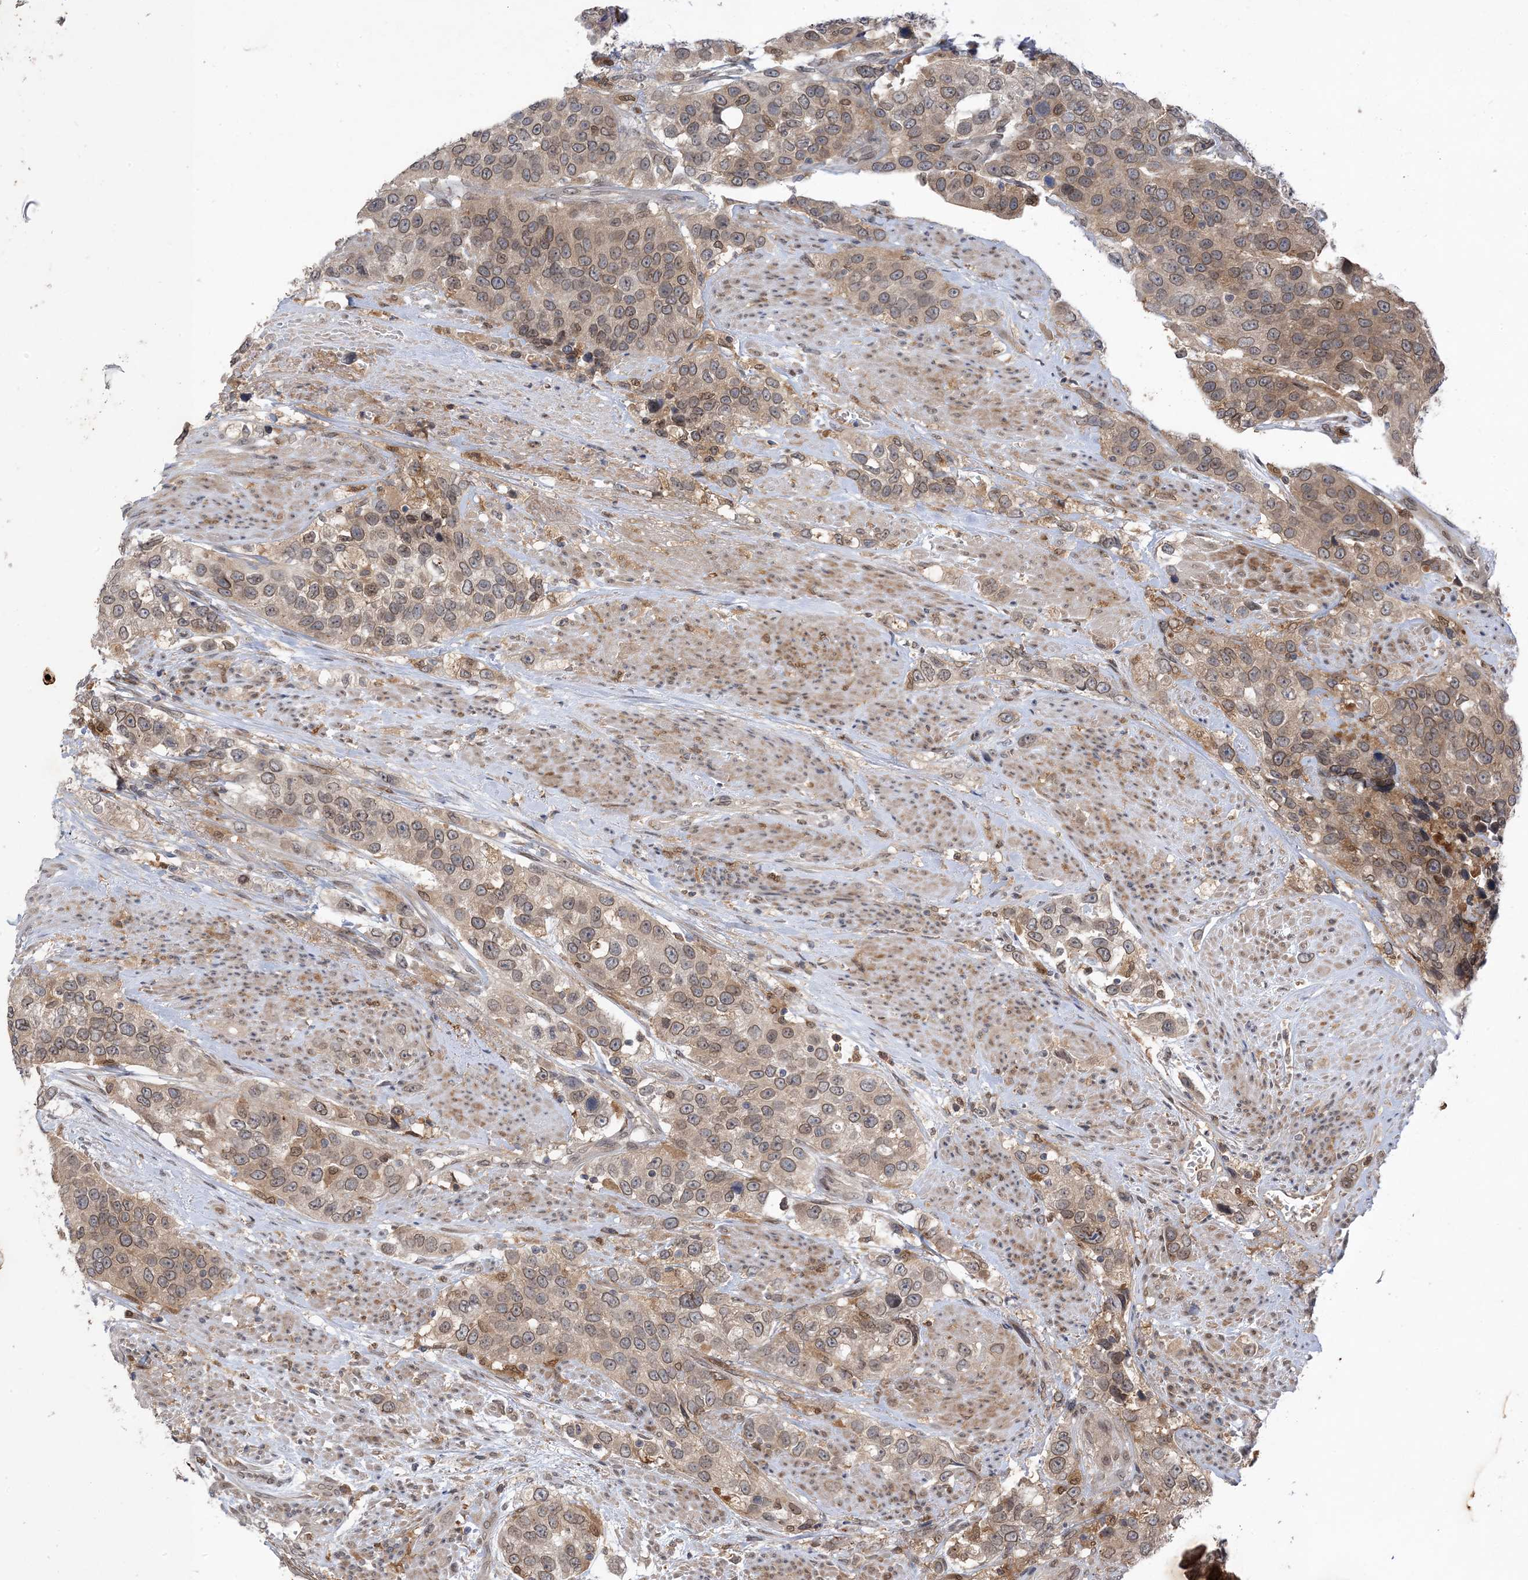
{"staining": {"intensity": "weak", "quantity": ">75%", "location": "cytoplasmic/membranous,nuclear"}, "tissue": "urothelial cancer", "cell_type": "Tumor cells", "image_type": "cancer", "snomed": [{"axis": "morphology", "description": "Urothelial carcinoma, High grade"}, {"axis": "topography", "description": "Urinary bladder"}], "caption": "Immunohistochemistry (IHC) (DAB) staining of human urothelial carcinoma (high-grade) shows weak cytoplasmic/membranous and nuclear protein expression in about >75% of tumor cells.", "gene": "NAGK", "patient": {"sex": "female", "age": 80}}